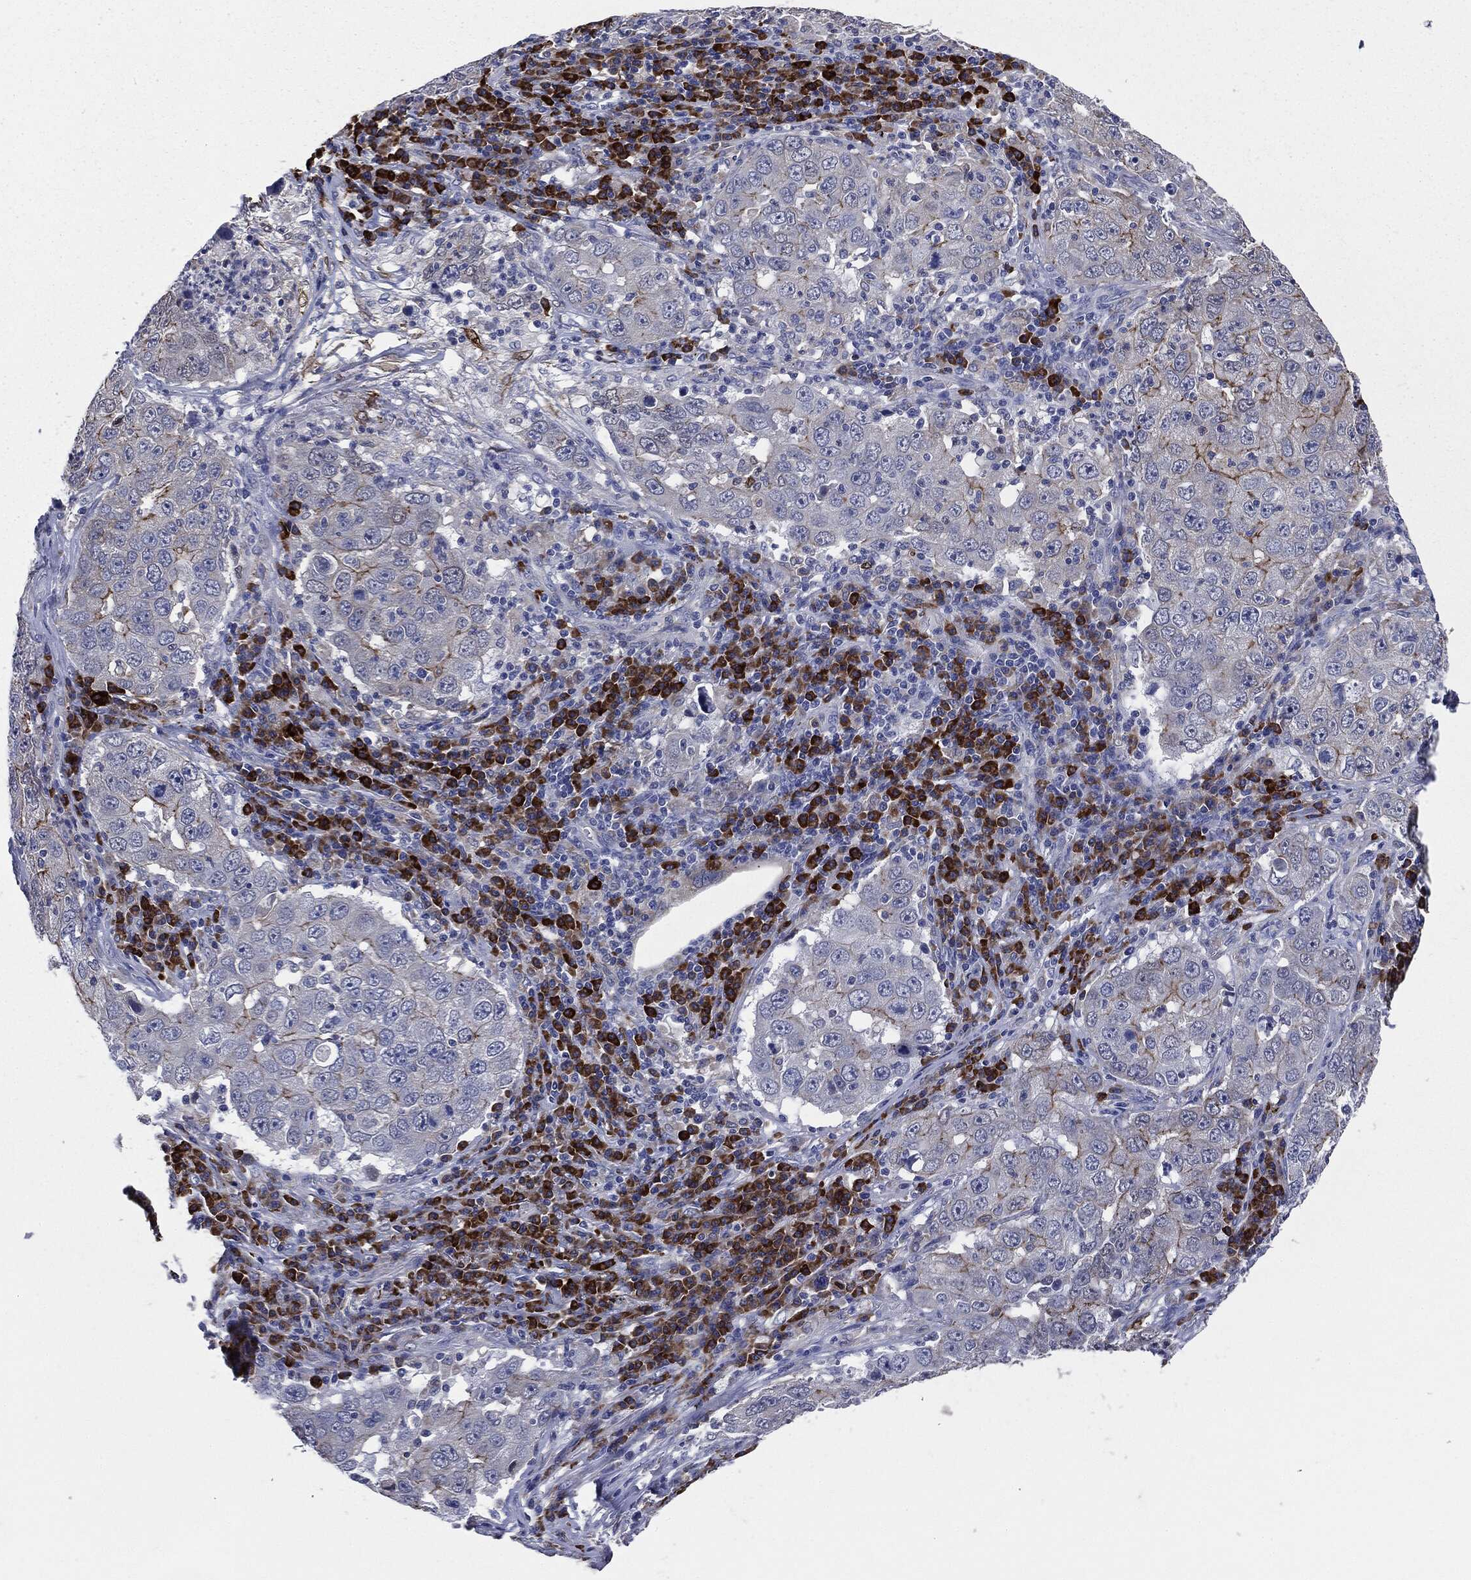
{"staining": {"intensity": "moderate", "quantity": "<25%", "location": "cytoplasmic/membranous"}, "tissue": "lung cancer", "cell_type": "Tumor cells", "image_type": "cancer", "snomed": [{"axis": "morphology", "description": "Adenocarcinoma, NOS"}, {"axis": "topography", "description": "Lung"}], "caption": "Protein analysis of lung adenocarcinoma tissue exhibits moderate cytoplasmic/membranous staining in approximately <25% of tumor cells.", "gene": "PTGS2", "patient": {"sex": "male", "age": 73}}